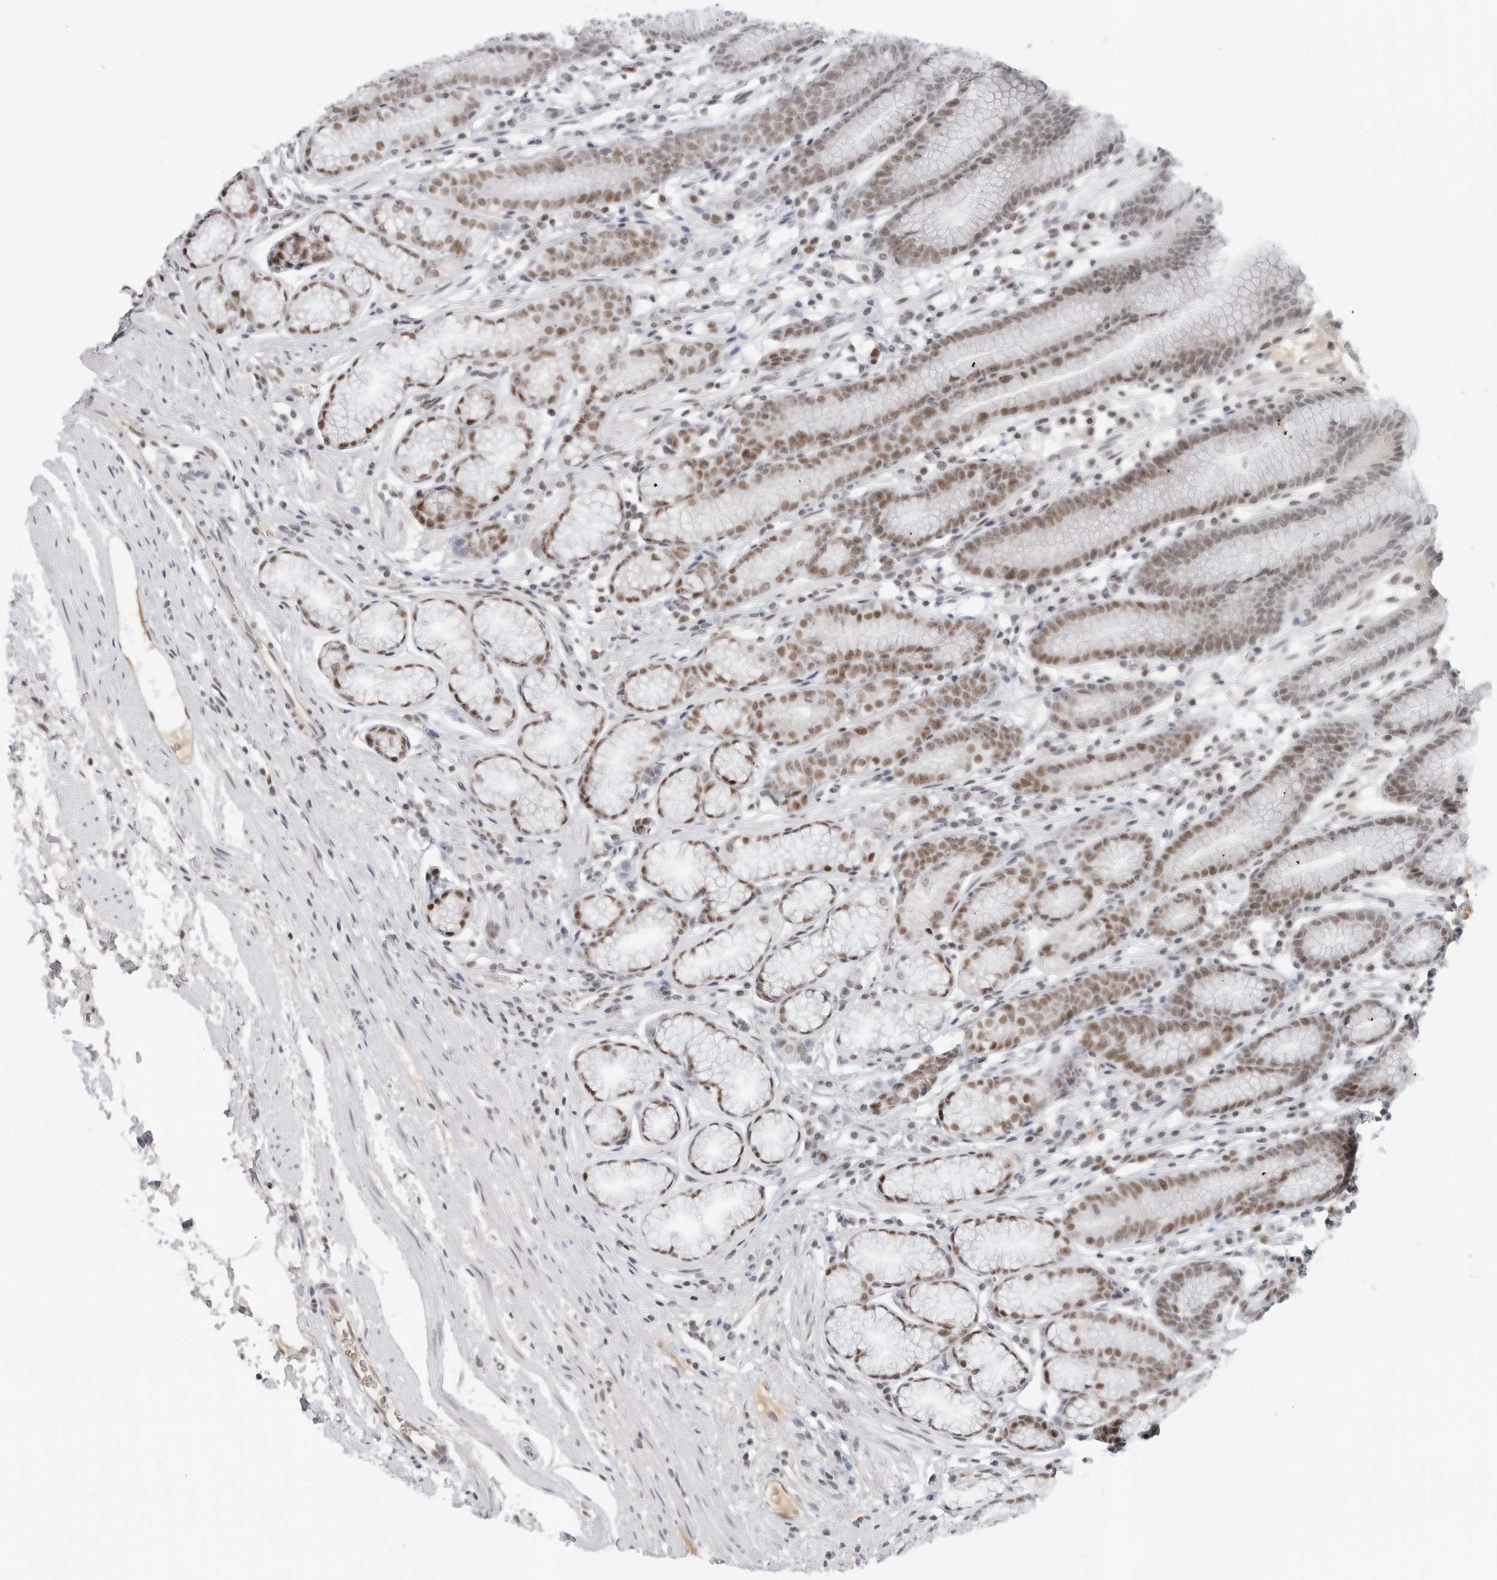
{"staining": {"intensity": "moderate", "quantity": "25%-75%", "location": "nuclear"}, "tissue": "stomach", "cell_type": "Glandular cells", "image_type": "normal", "snomed": [{"axis": "morphology", "description": "Normal tissue, NOS"}, {"axis": "topography", "description": "Stomach"}], "caption": "Immunohistochemistry (IHC) (DAB) staining of unremarkable human stomach exhibits moderate nuclear protein positivity in approximately 25%-75% of glandular cells.", "gene": "WRAP53", "patient": {"sex": "male", "age": 42}}